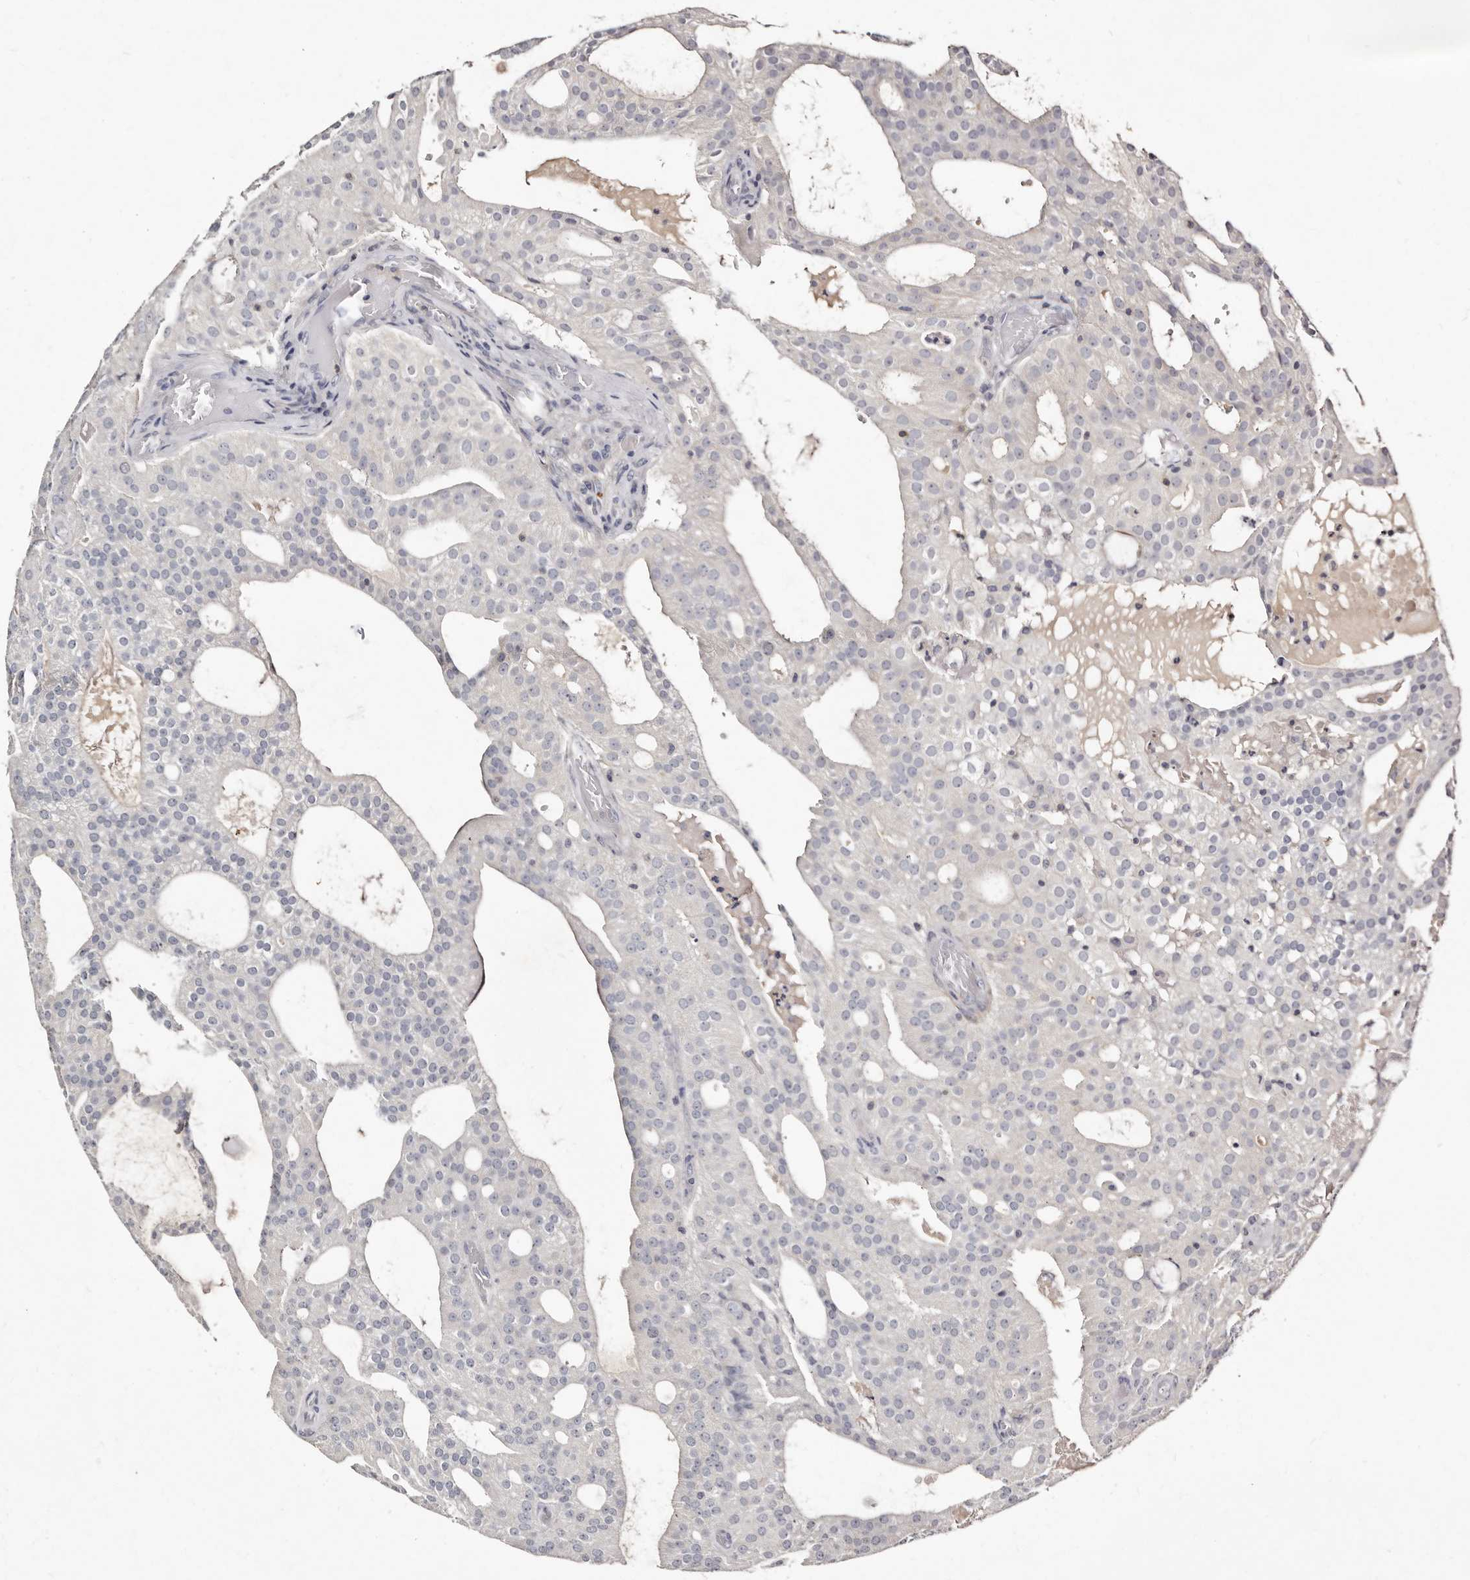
{"staining": {"intensity": "negative", "quantity": "none", "location": "none"}, "tissue": "prostate cancer", "cell_type": "Tumor cells", "image_type": "cancer", "snomed": [{"axis": "morphology", "description": "Adenocarcinoma, Medium grade"}, {"axis": "topography", "description": "Prostate"}], "caption": "Photomicrograph shows no significant protein staining in tumor cells of prostate cancer (medium-grade adenocarcinoma).", "gene": "MRPS33", "patient": {"sex": "male", "age": 88}}